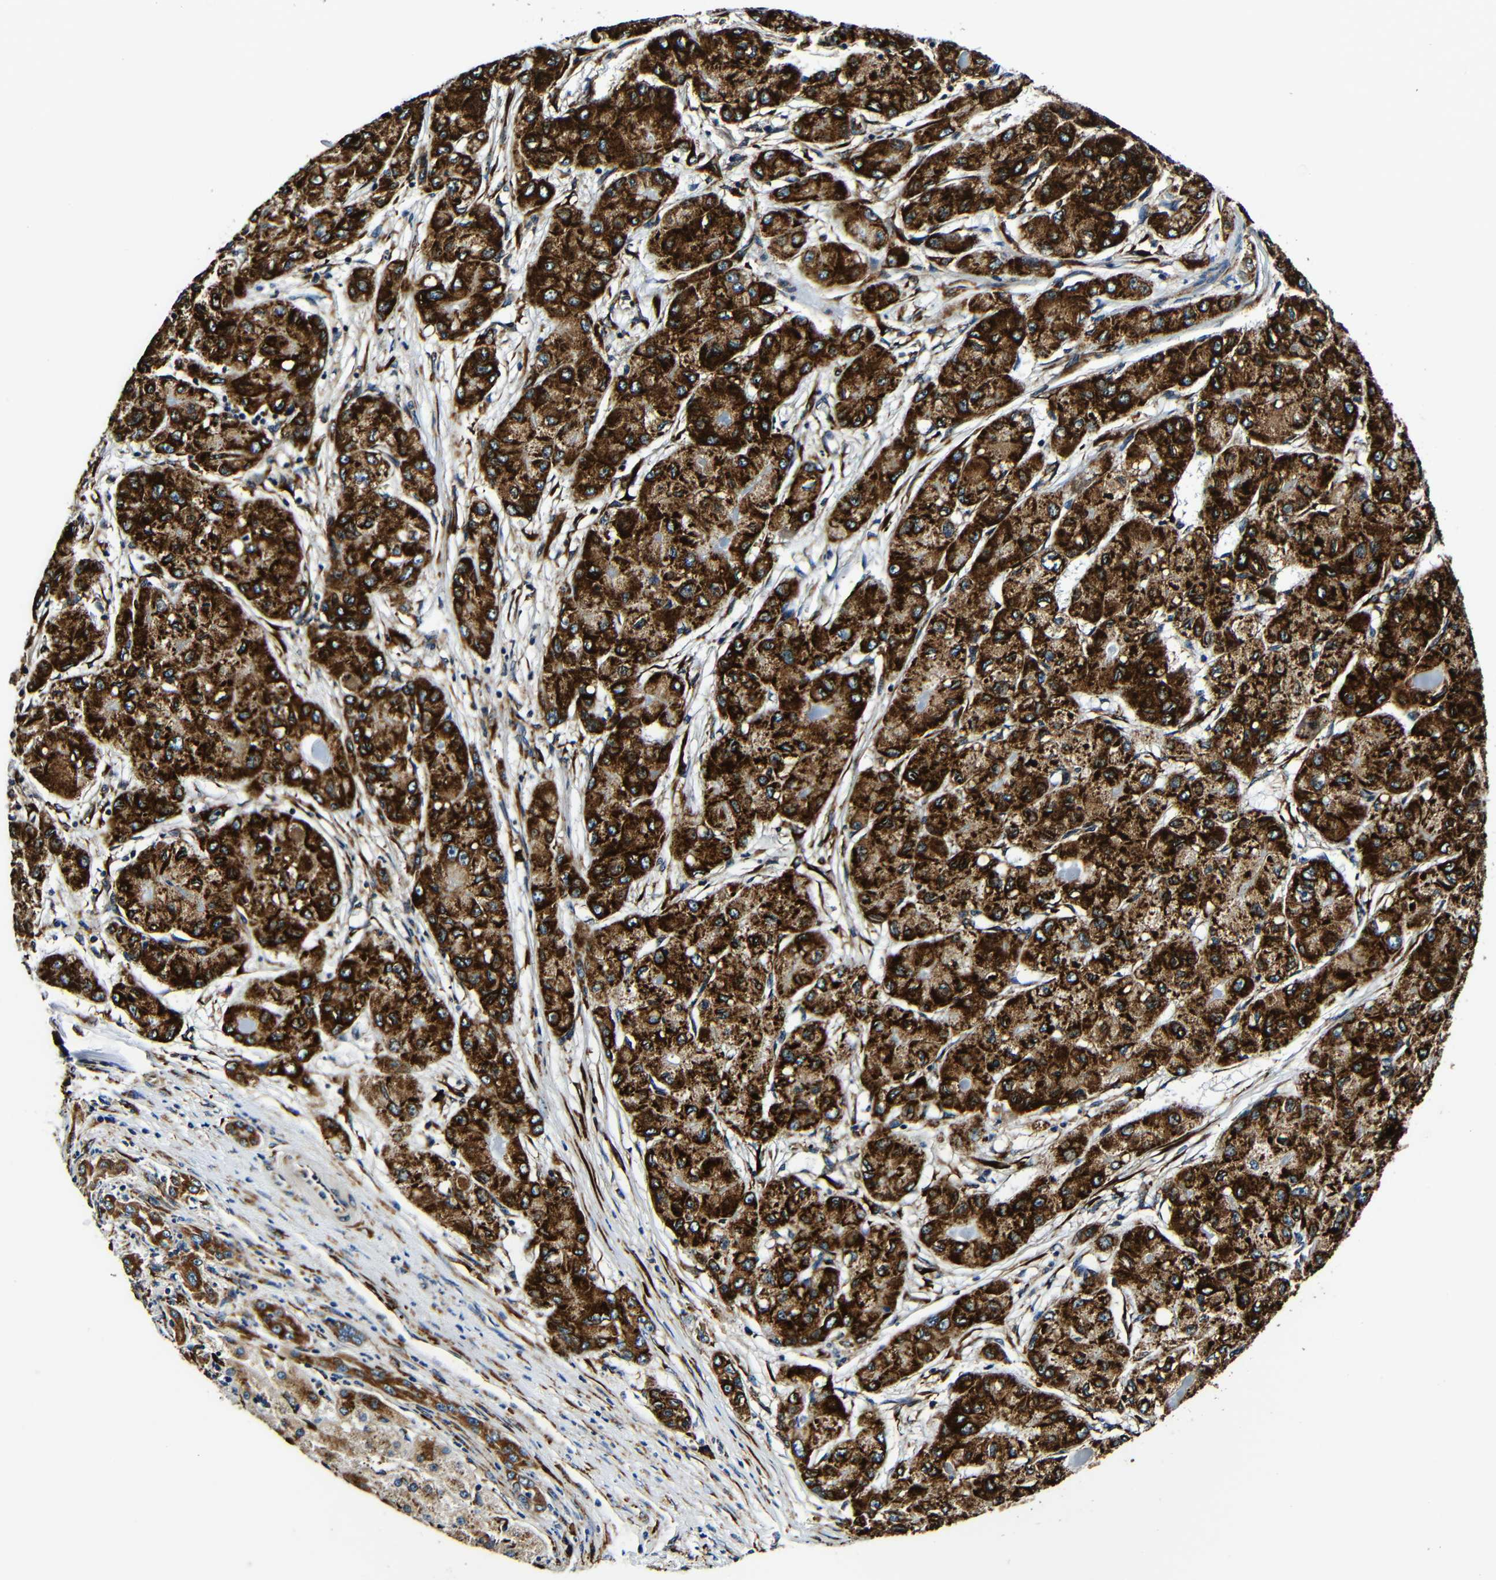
{"staining": {"intensity": "strong", "quantity": ">75%", "location": "cytoplasmic/membranous"}, "tissue": "liver cancer", "cell_type": "Tumor cells", "image_type": "cancer", "snomed": [{"axis": "morphology", "description": "Carcinoma, Hepatocellular, NOS"}, {"axis": "topography", "description": "Liver"}], "caption": "Immunohistochemistry of liver hepatocellular carcinoma exhibits high levels of strong cytoplasmic/membranous positivity in about >75% of tumor cells.", "gene": "RRBP1", "patient": {"sex": "male", "age": 80}}